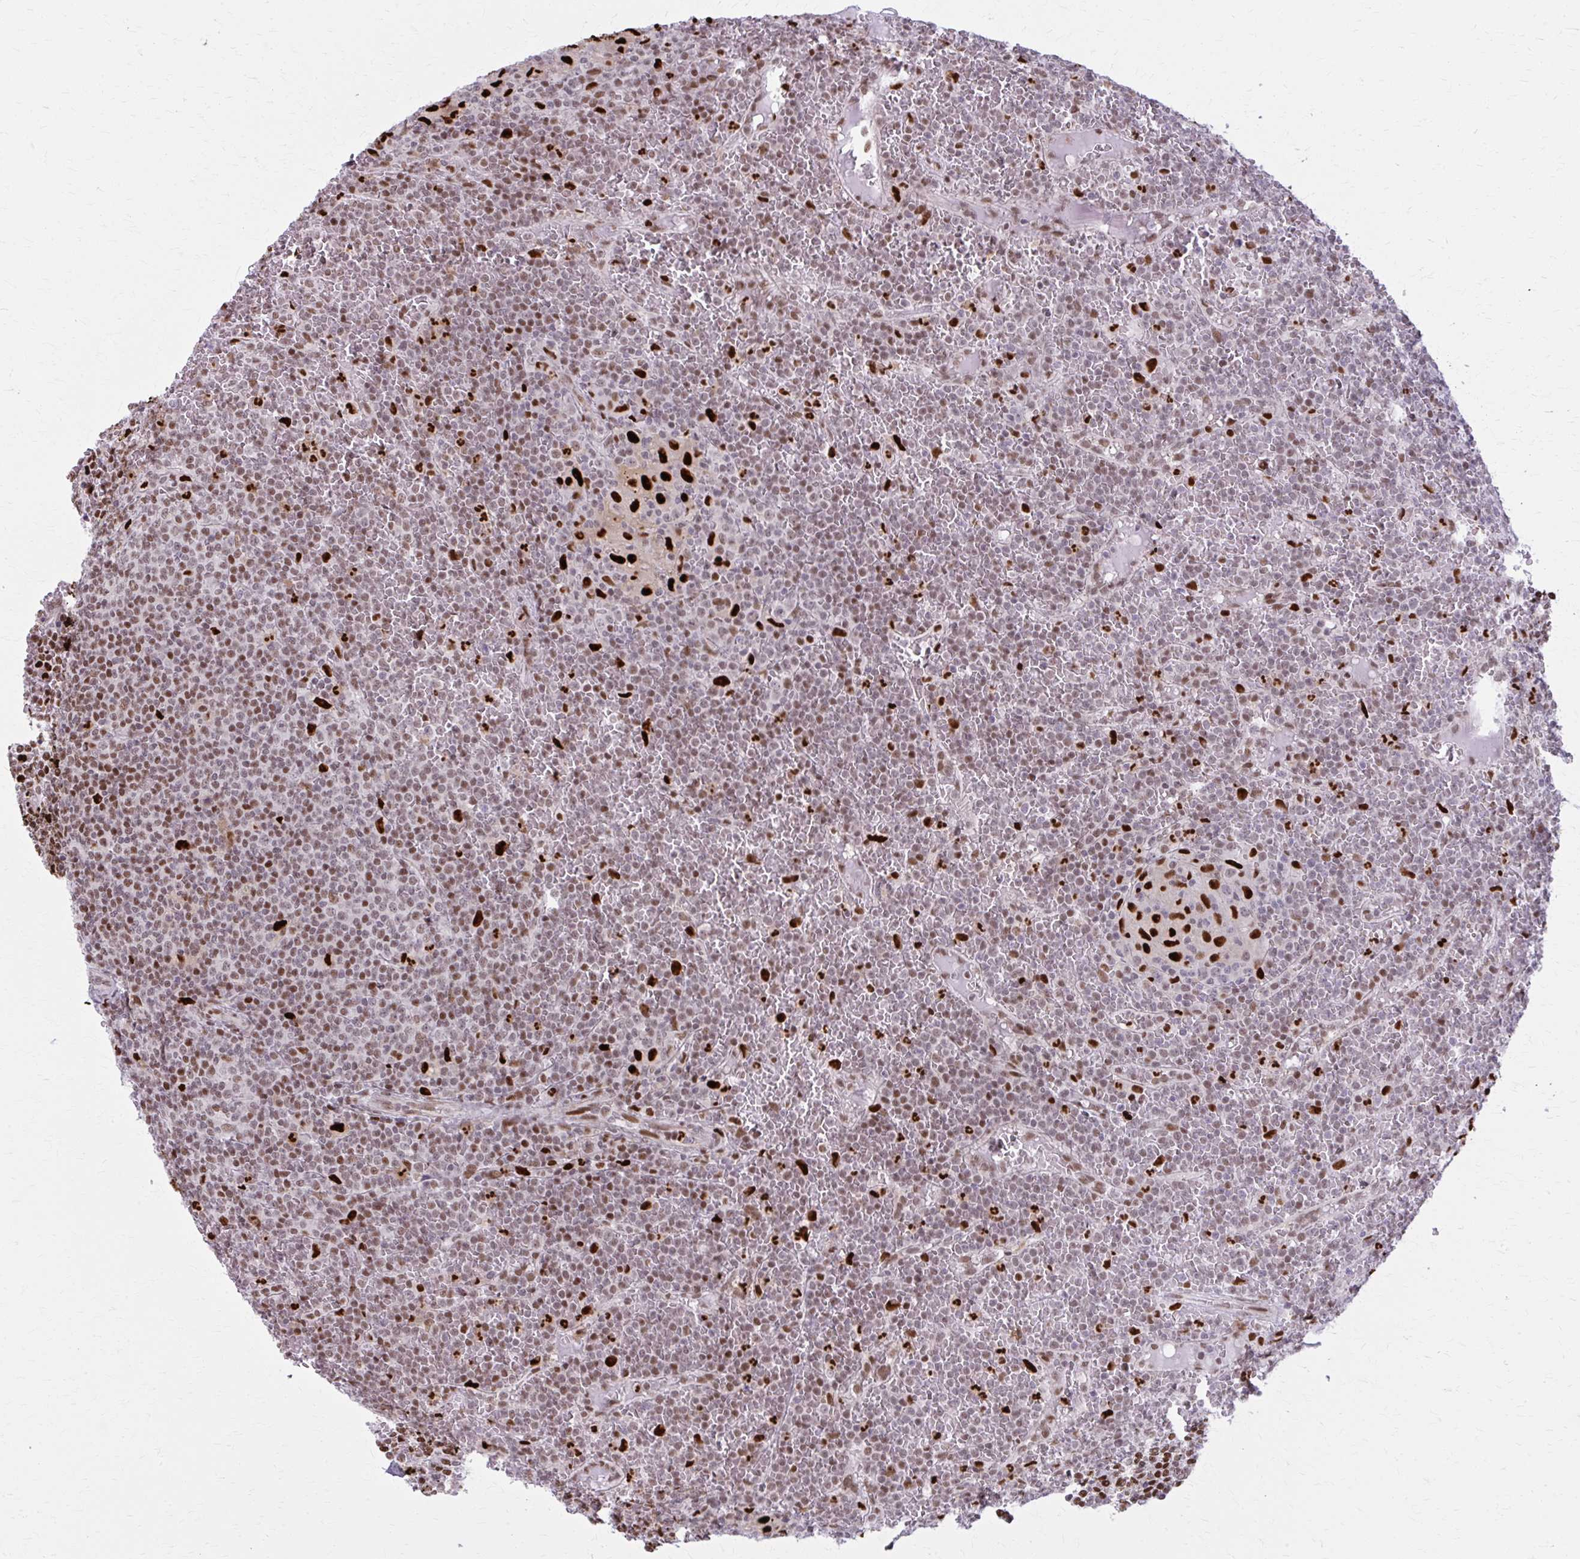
{"staining": {"intensity": "moderate", "quantity": "25%-75%", "location": "nuclear"}, "tissue": "lymphoma", "cell_type": "Tumor cells", "image_type": "cancer", "snomed": [{"axis": "morphology", "description": "Malignant lymphoma, non-Hodgkin's type, Low grade"}, {"axis": "topography", "description": "Spleen"}], "caption": "DAB (3,3'-diaminobenzidine) immunohistochemical staining of low-grade malignant lymphoma, non-Hodgkin's type demonstrates moderate nuclear protein staining in approximately 25%-75% of tumor cells.", "gene": "ZNF559", "patient": {"sex": "female", "age": 19}}